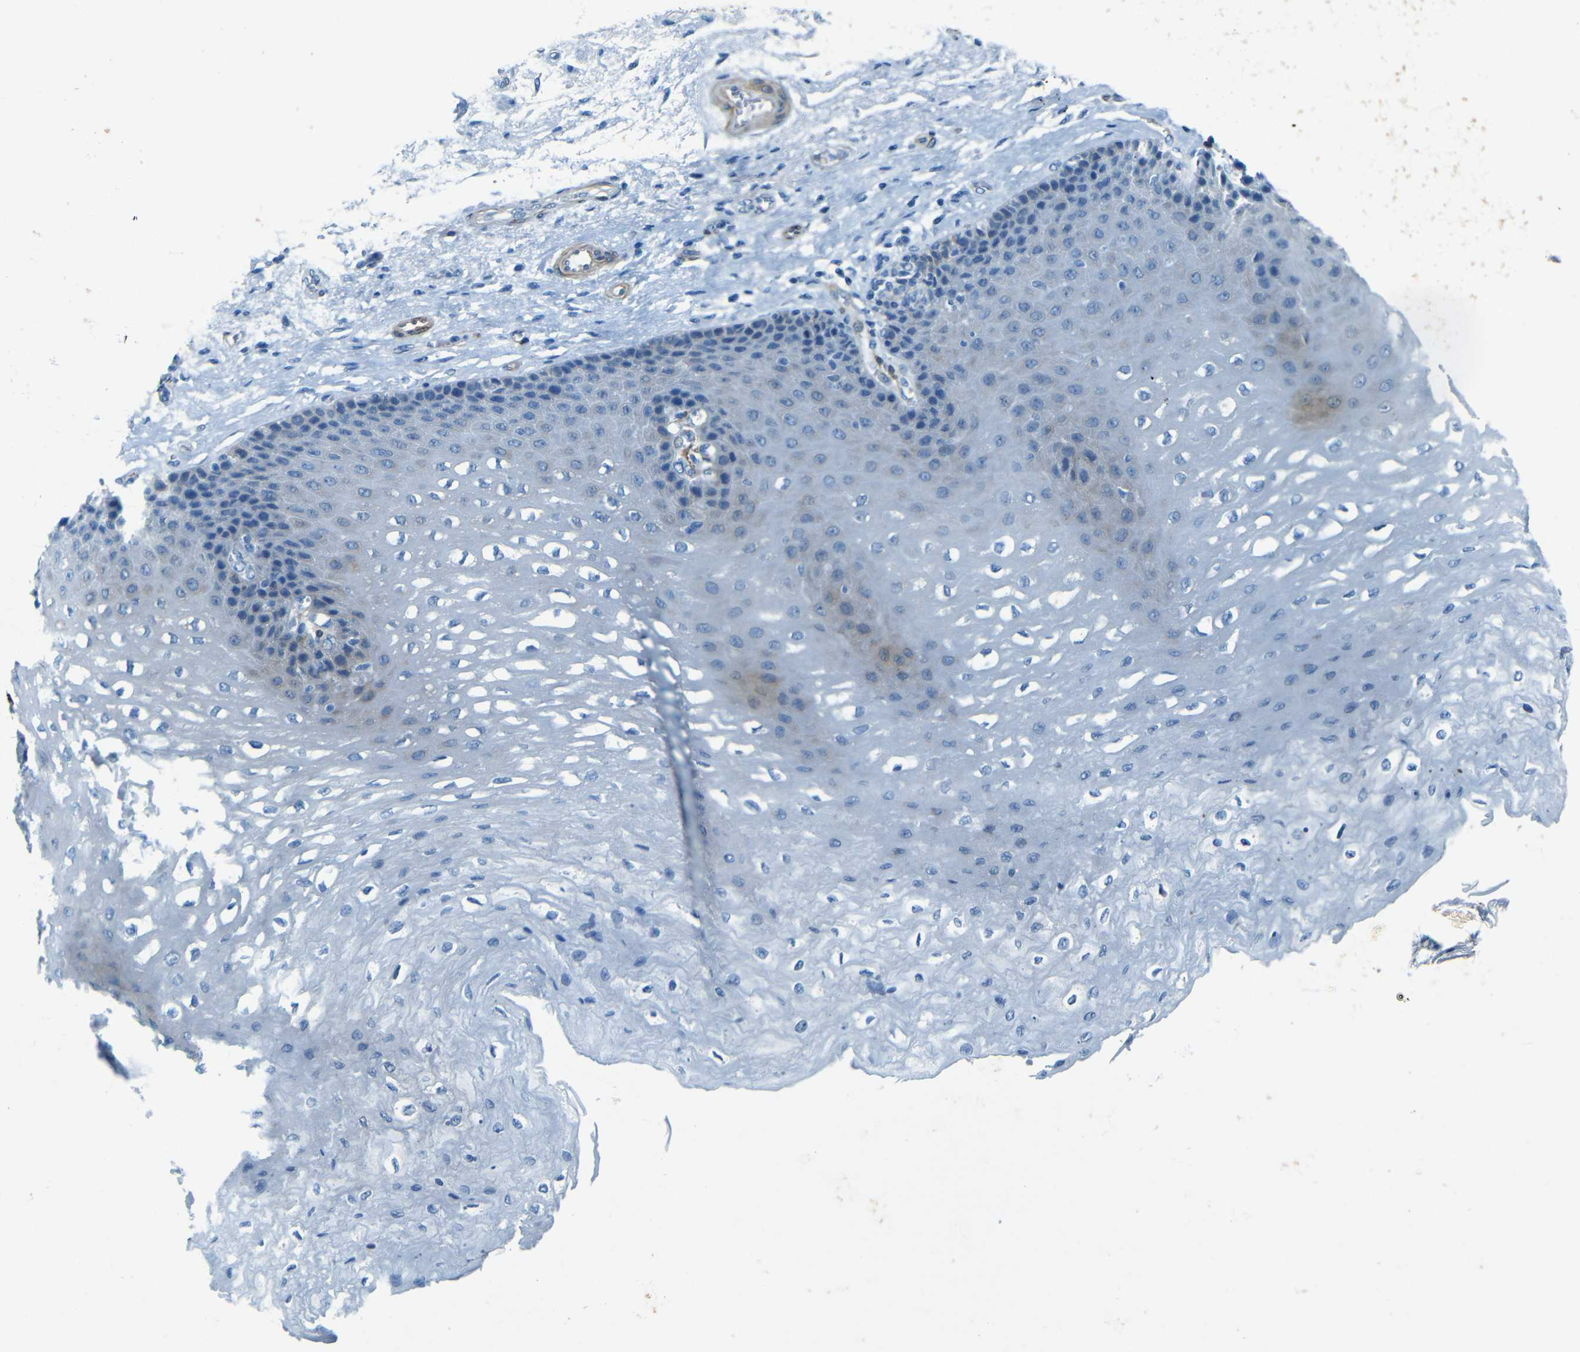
{"staining": {"intensity": "negative", "quantity": "none", "location": "none"}, "tissue": "esophagus", "cell_type": "Squamous epithelial cells", "image_type": "normal", "snomed": [{"axis": "morphology", "description": "Normal tissue, NOS"}, {"axis": "topography", "description": "Esophagus"}], "caption": "This is a photomicrograph of immunohistochemistry staining of unremarkable esophagus, which shows no staining in squamous epithelial cells.", "gene": "MAP2", "patient": {"sex": "female", "age": 72}}